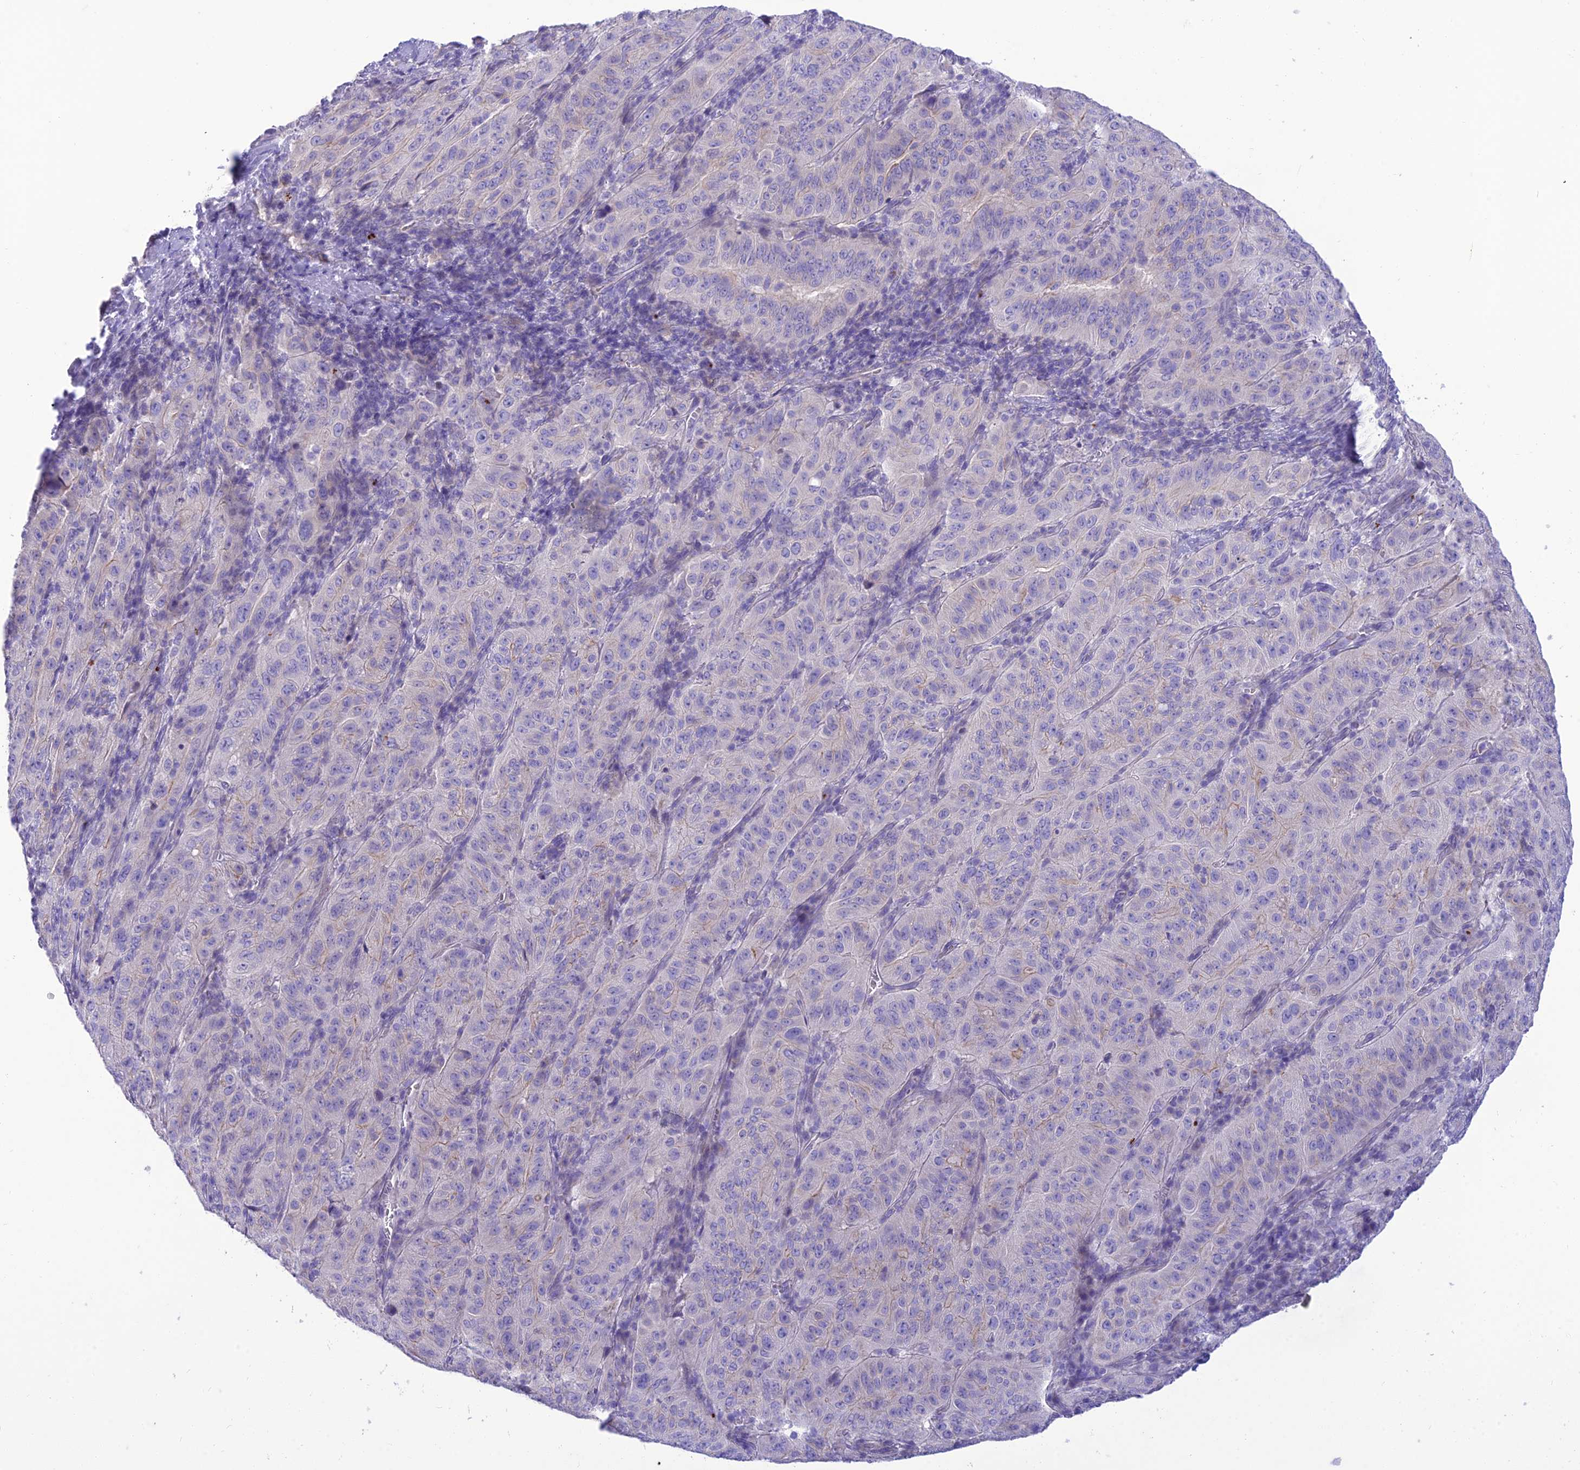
{"staining": {"intensity": "negative", "quantity": "none", "location": "none"}, "tissue": "pancreatic cancer", "cell_type": "Tumor cells", "image_type": "cancer", "snomed": [{"axis": "morphology", "description": "Adenocarcinoma, NOS"}, {"axis": "topography", "description": "Pancreas"}], "caption": "Tumor cells are negative for protein expression in human pancreatic cancer (adenocarcinoma).", "gene": "DHDH", "patient": {"sex": "male", "age": 63}}